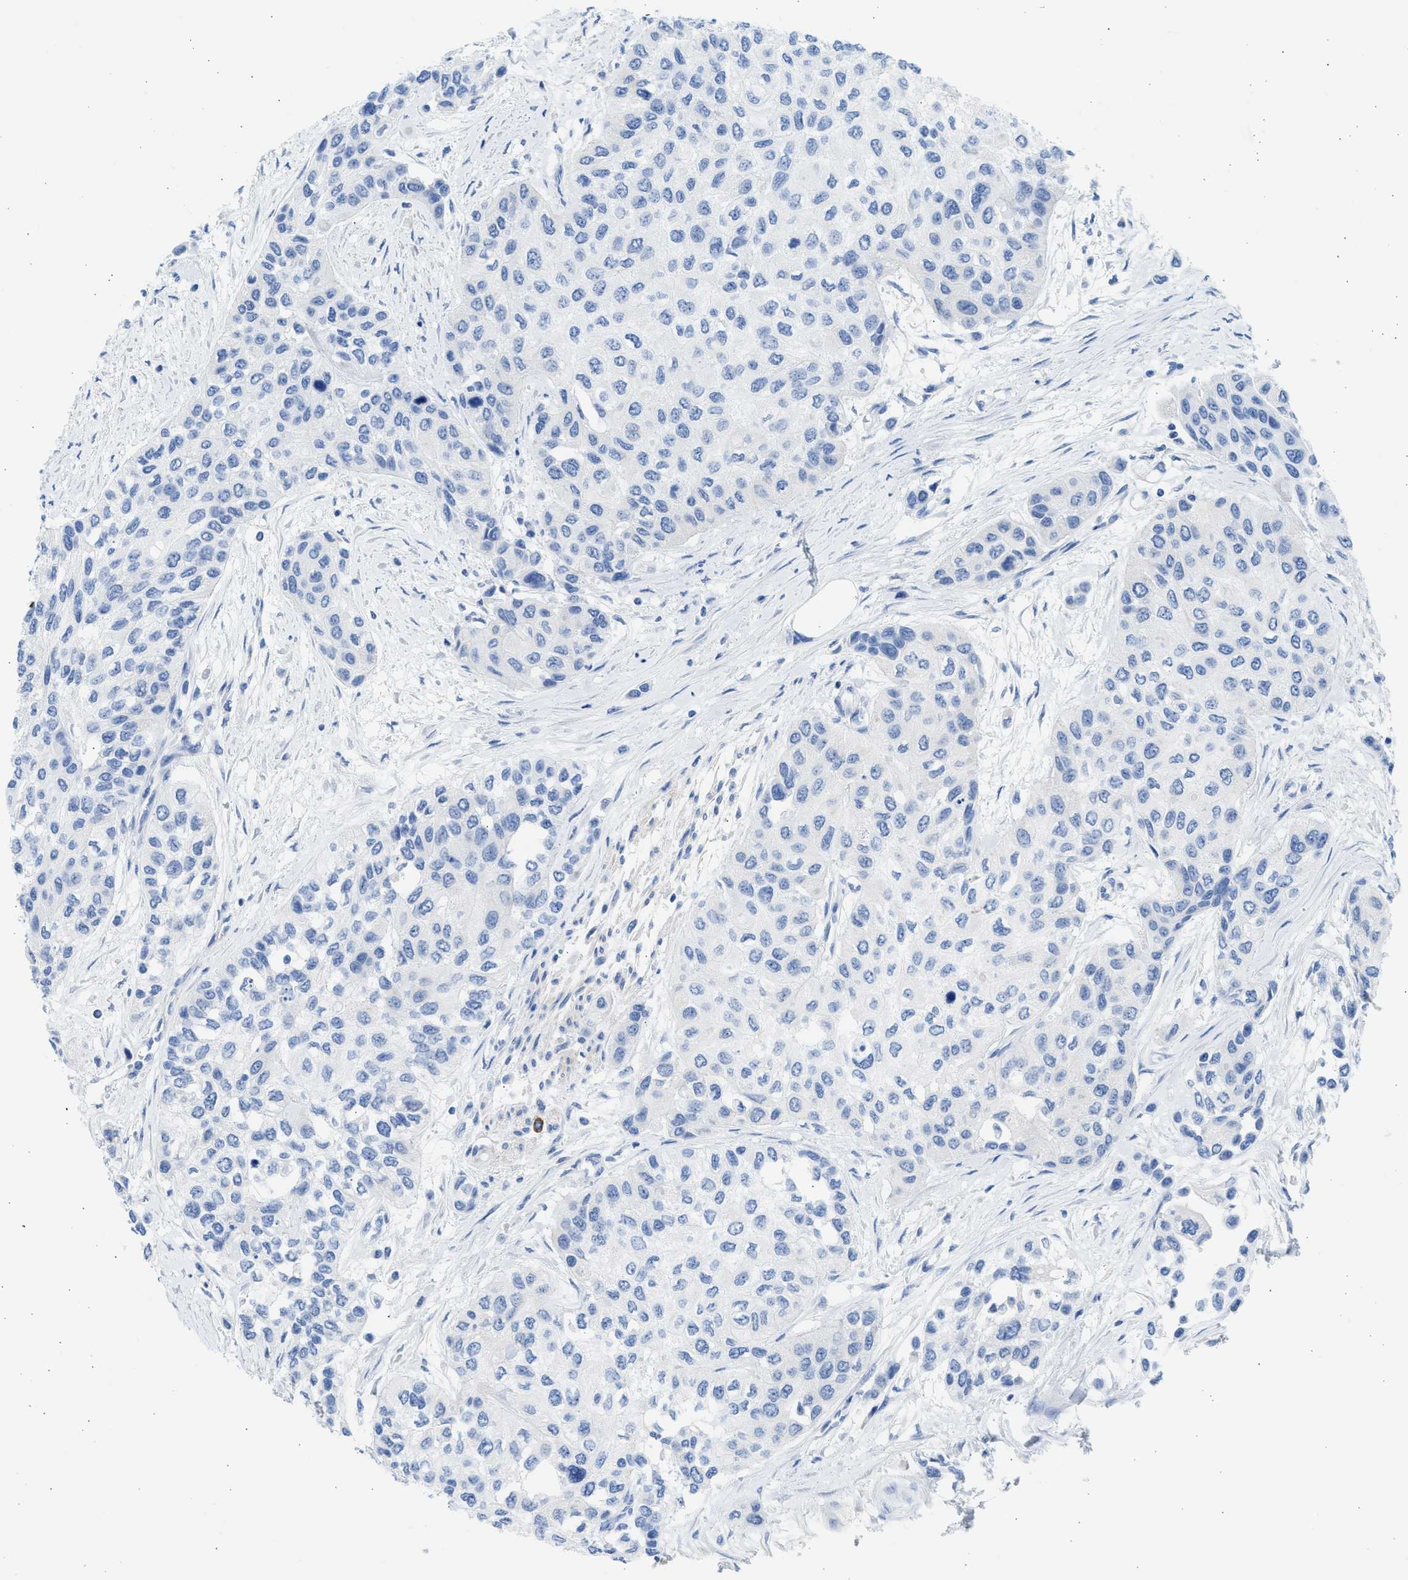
{"staining": {"intensity": "negative", "quantity": "none", "location": "none"}, "tissue": "urothelial cancer", "cell_type": "Tumor cells", "image_type": "cancer", "snomed": [{"axis": "morphology", "description": "Urothelial carcinoma, High grade"}, {"axis": "topography", "description": "Urinary bladder"}], "caption": "Tumor cells are negative for protein expression in human high-grade urothelial carcinoma.", "gene": "SPATA3", "patient": {"sex": "female", "age": 56}}